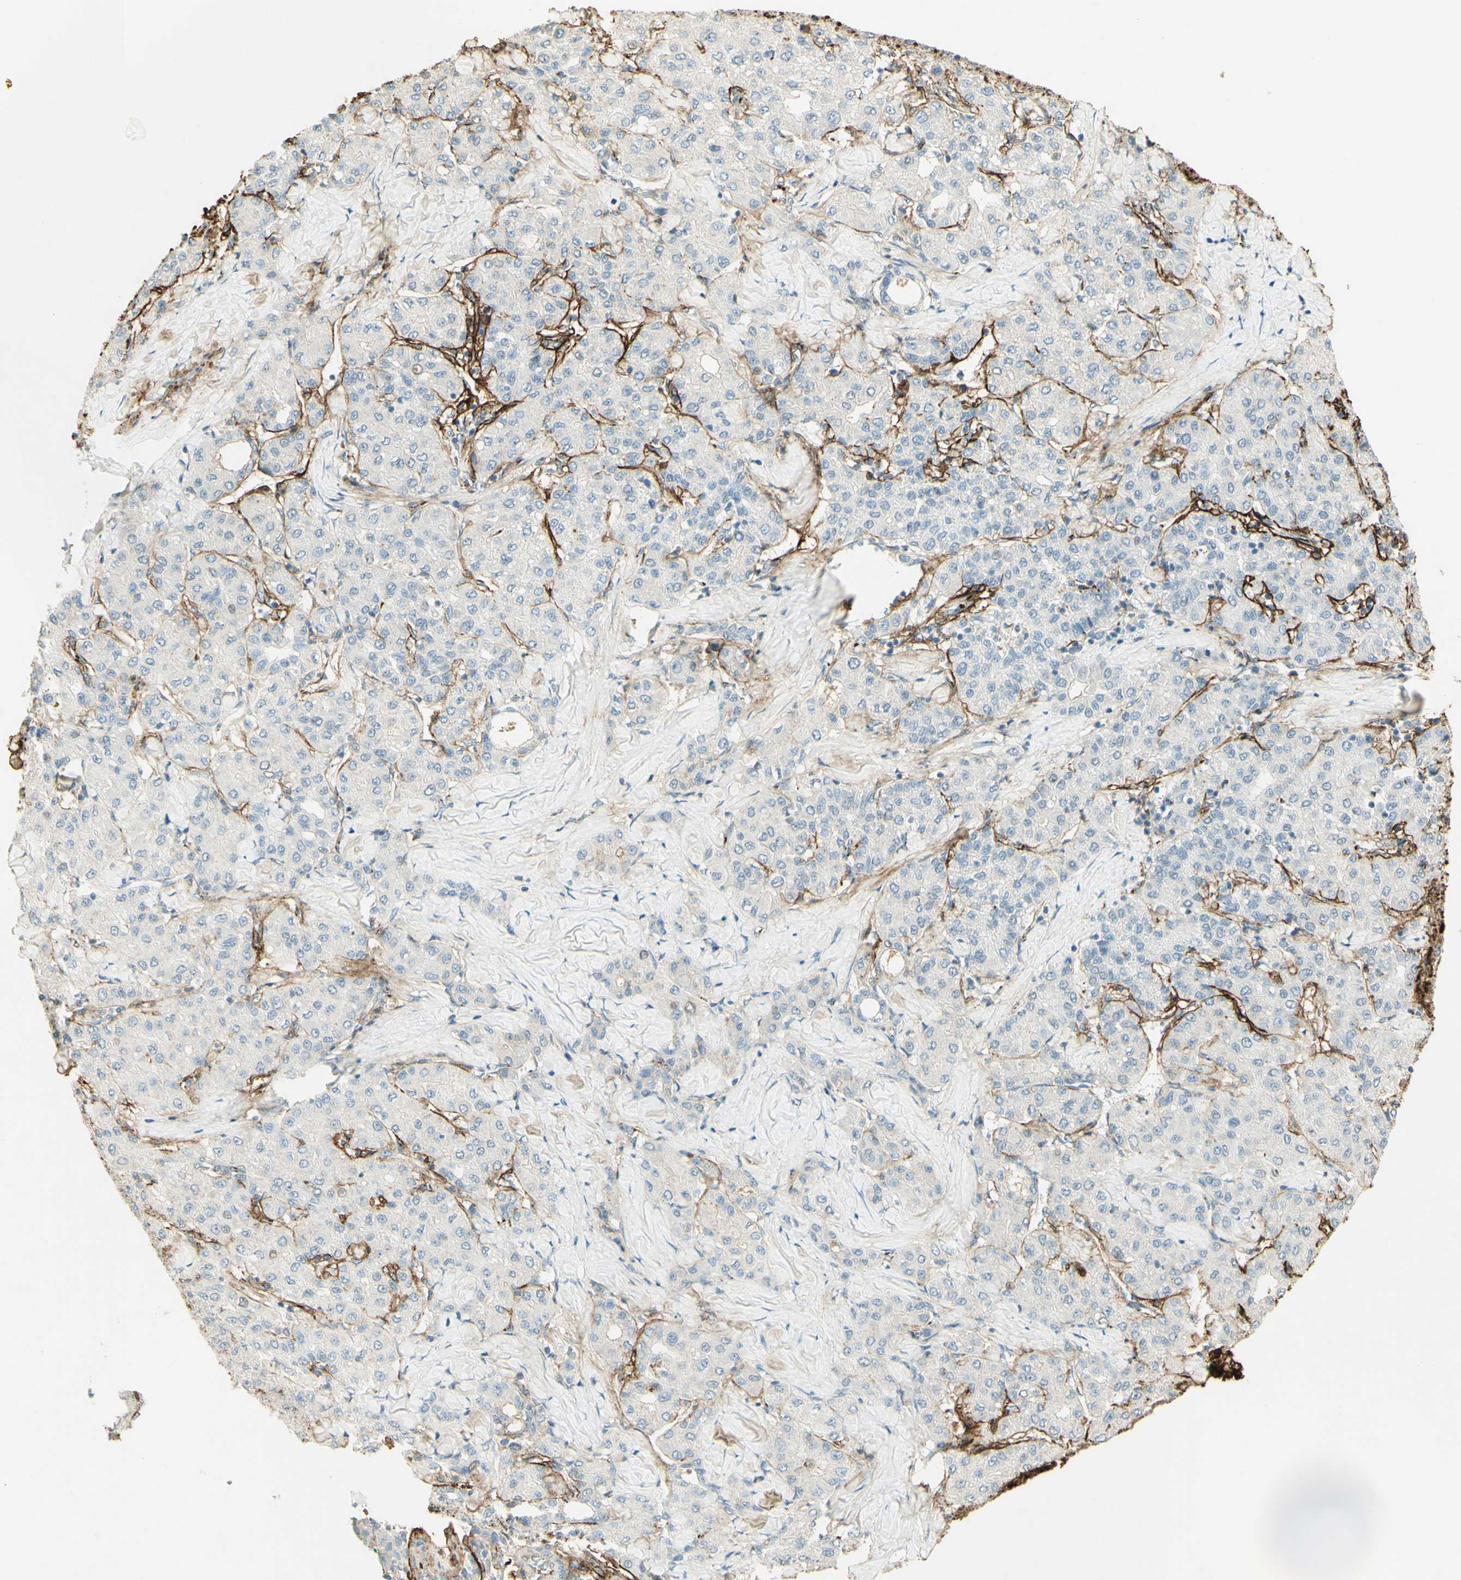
{"staining": {"intensity": "negative", "quantity": "none", "location": "none"}, "tissue": "liver cancer", "cell_type": "Tumor cells", "image_type": "cancer", "snomed": [{"axis": "morphology", "description": "Carcinoma, Hepatocellular, NOS"}, {"axis": "topography", "description": "Liver"}], "caption": "Human liver hepatocellular carcinoma stained for a protein using immunohistochemistry demonstrates no positivity in tumor cells.", "gene": "TNN", "patient": {"sex": "male", "age": 65}}